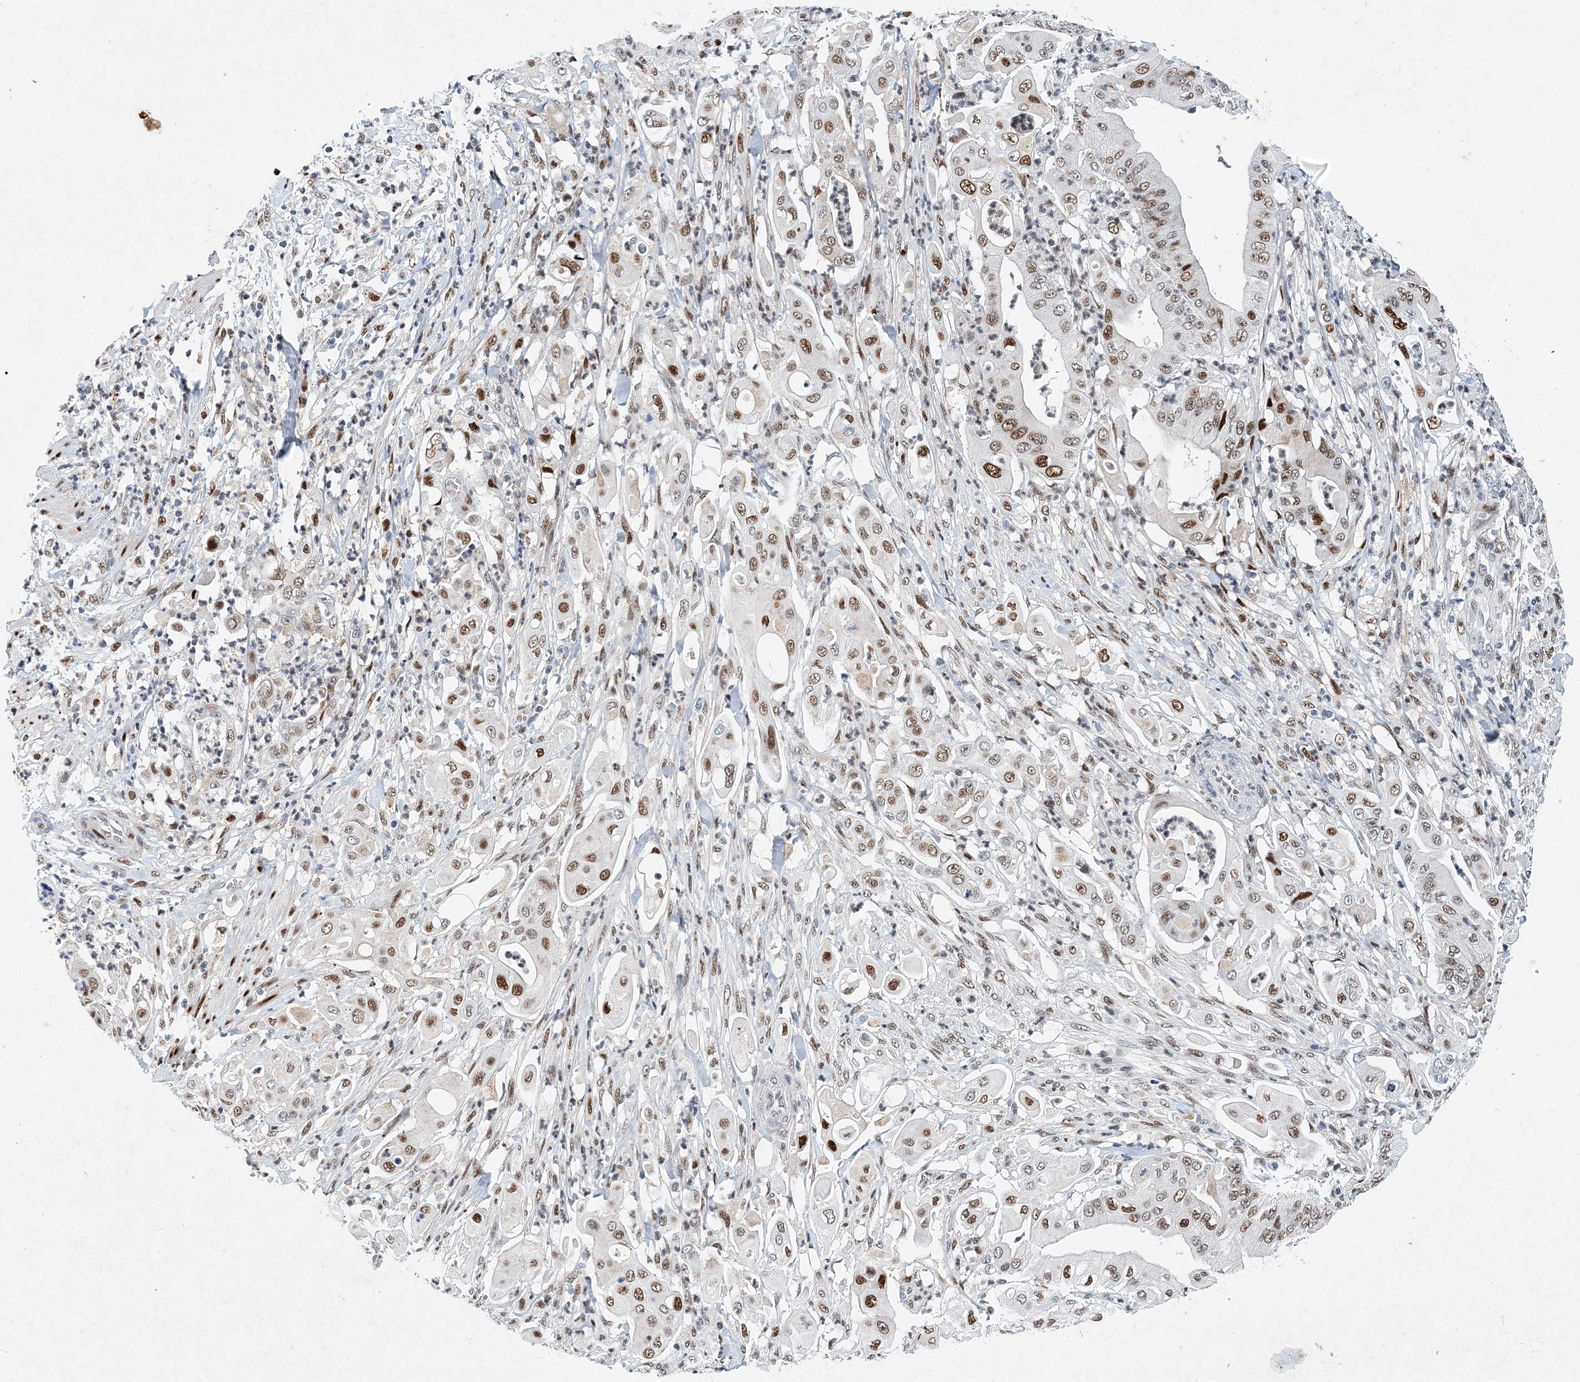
{"staining": {"intensity": "moderate", "quantity": ">75%", "location": "nuclear"}, "tissue": "pancreatic cancer", "cell_type": "Tumor cells", "image_type": "cancer", "snomed": [{"axis": "morphology", "description": "Adenocarcinoma, NOS"}, {"axis": "topography", "description": "Pancreas"}], "caption": "A brown stain highlights moderate nuclear expression of a protein in pancreatic cancer tumor cells.", "gene": "KPNA4", "patient": {"sex": "female", "age": 77}}